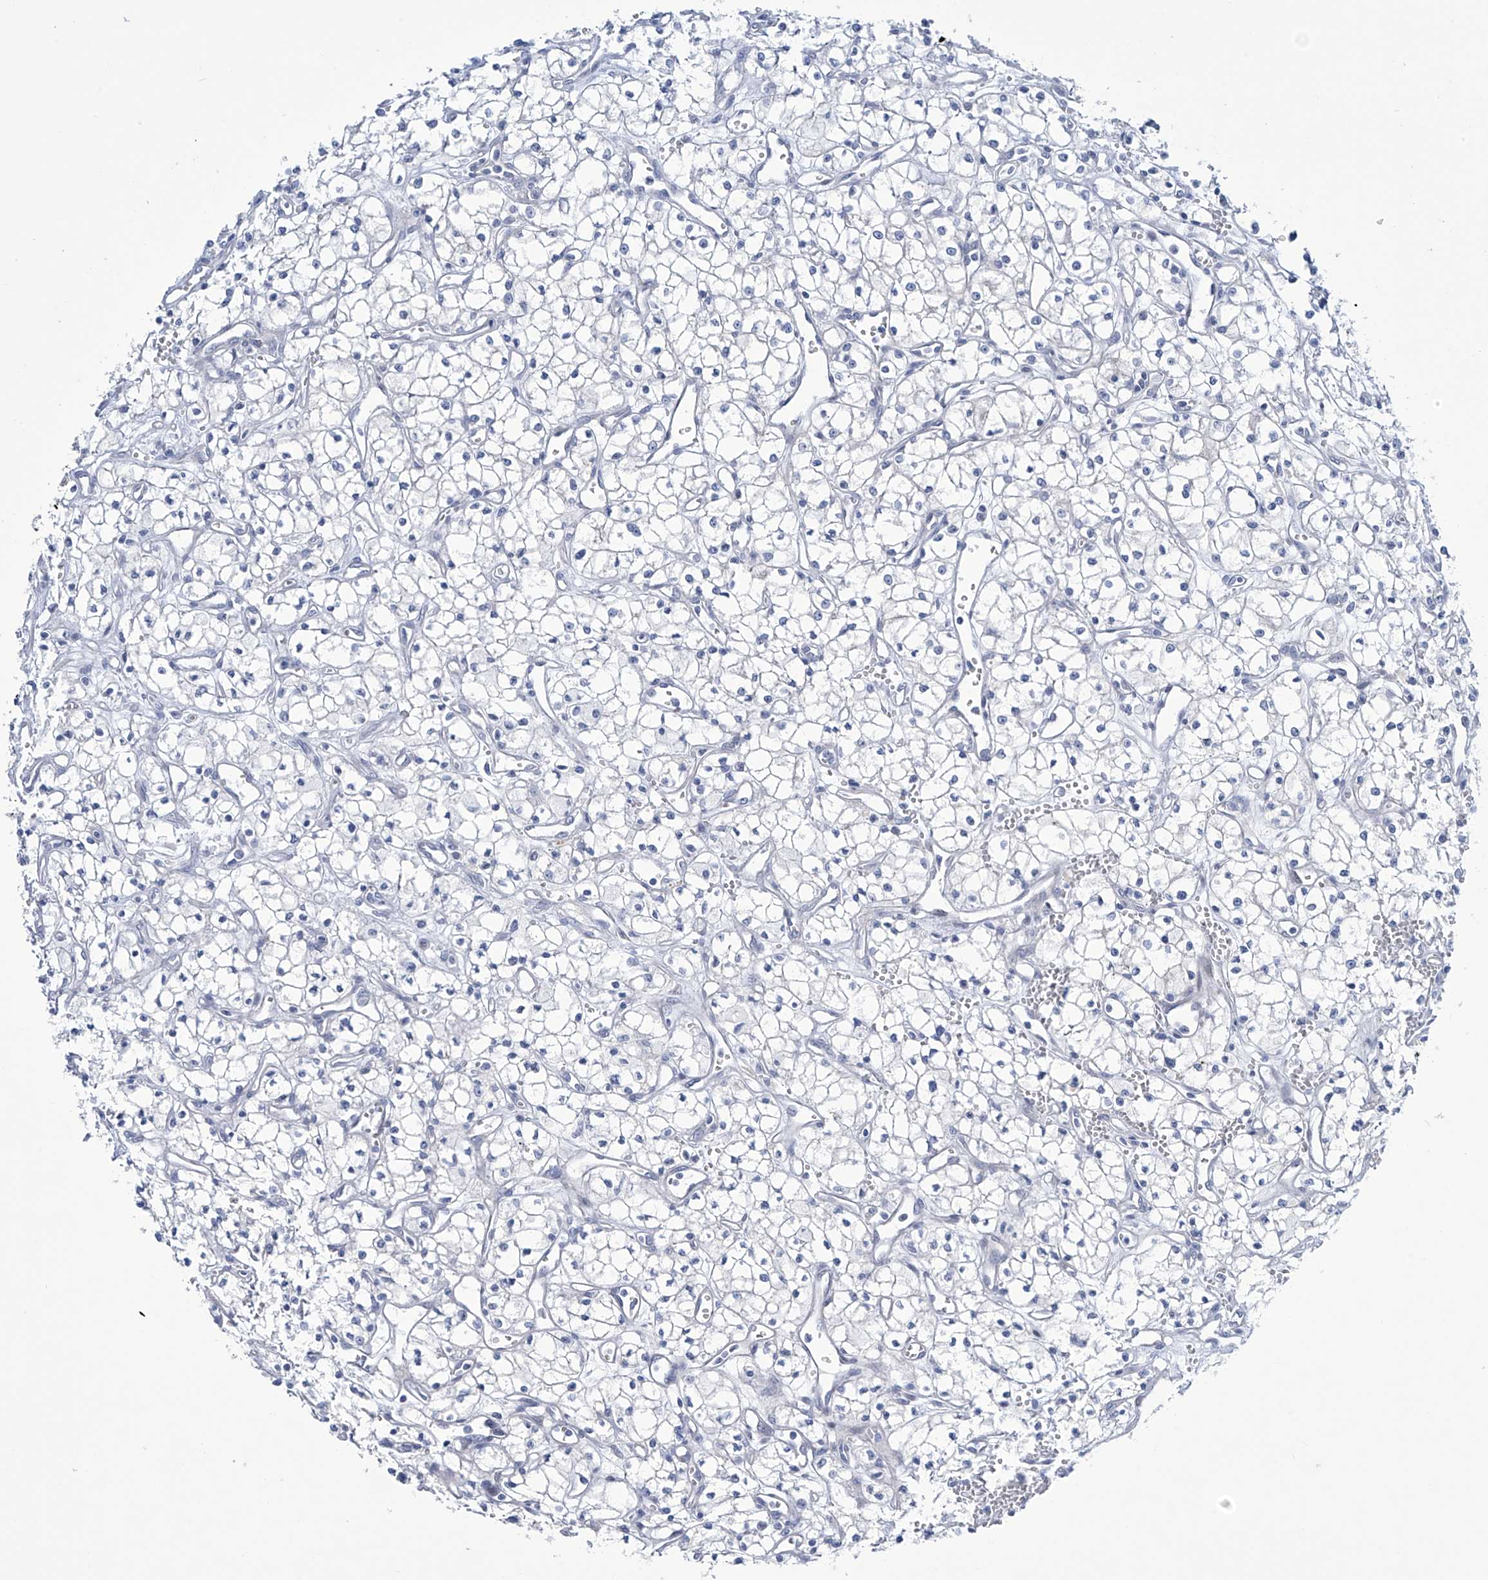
{"staining": {"intensity": "negative", "quantity": "none", "location": "none"}, "tissue": "renal cancer", "cell_type": "Tumor cells", "image_type": "cancer", "snomed": [{"axis": "morphology", "description": "Adenocarcinoma, NOS"}, {"axis": "topography", "description": "Kidney"}], "caption": "Immunohistochemistry micrograph of human renal cancer stained for a protein (brown), which demonstrates no expression in tumor cells.", "gene": "TRIM60", "patient": {"sex": "male", "age": 59}}